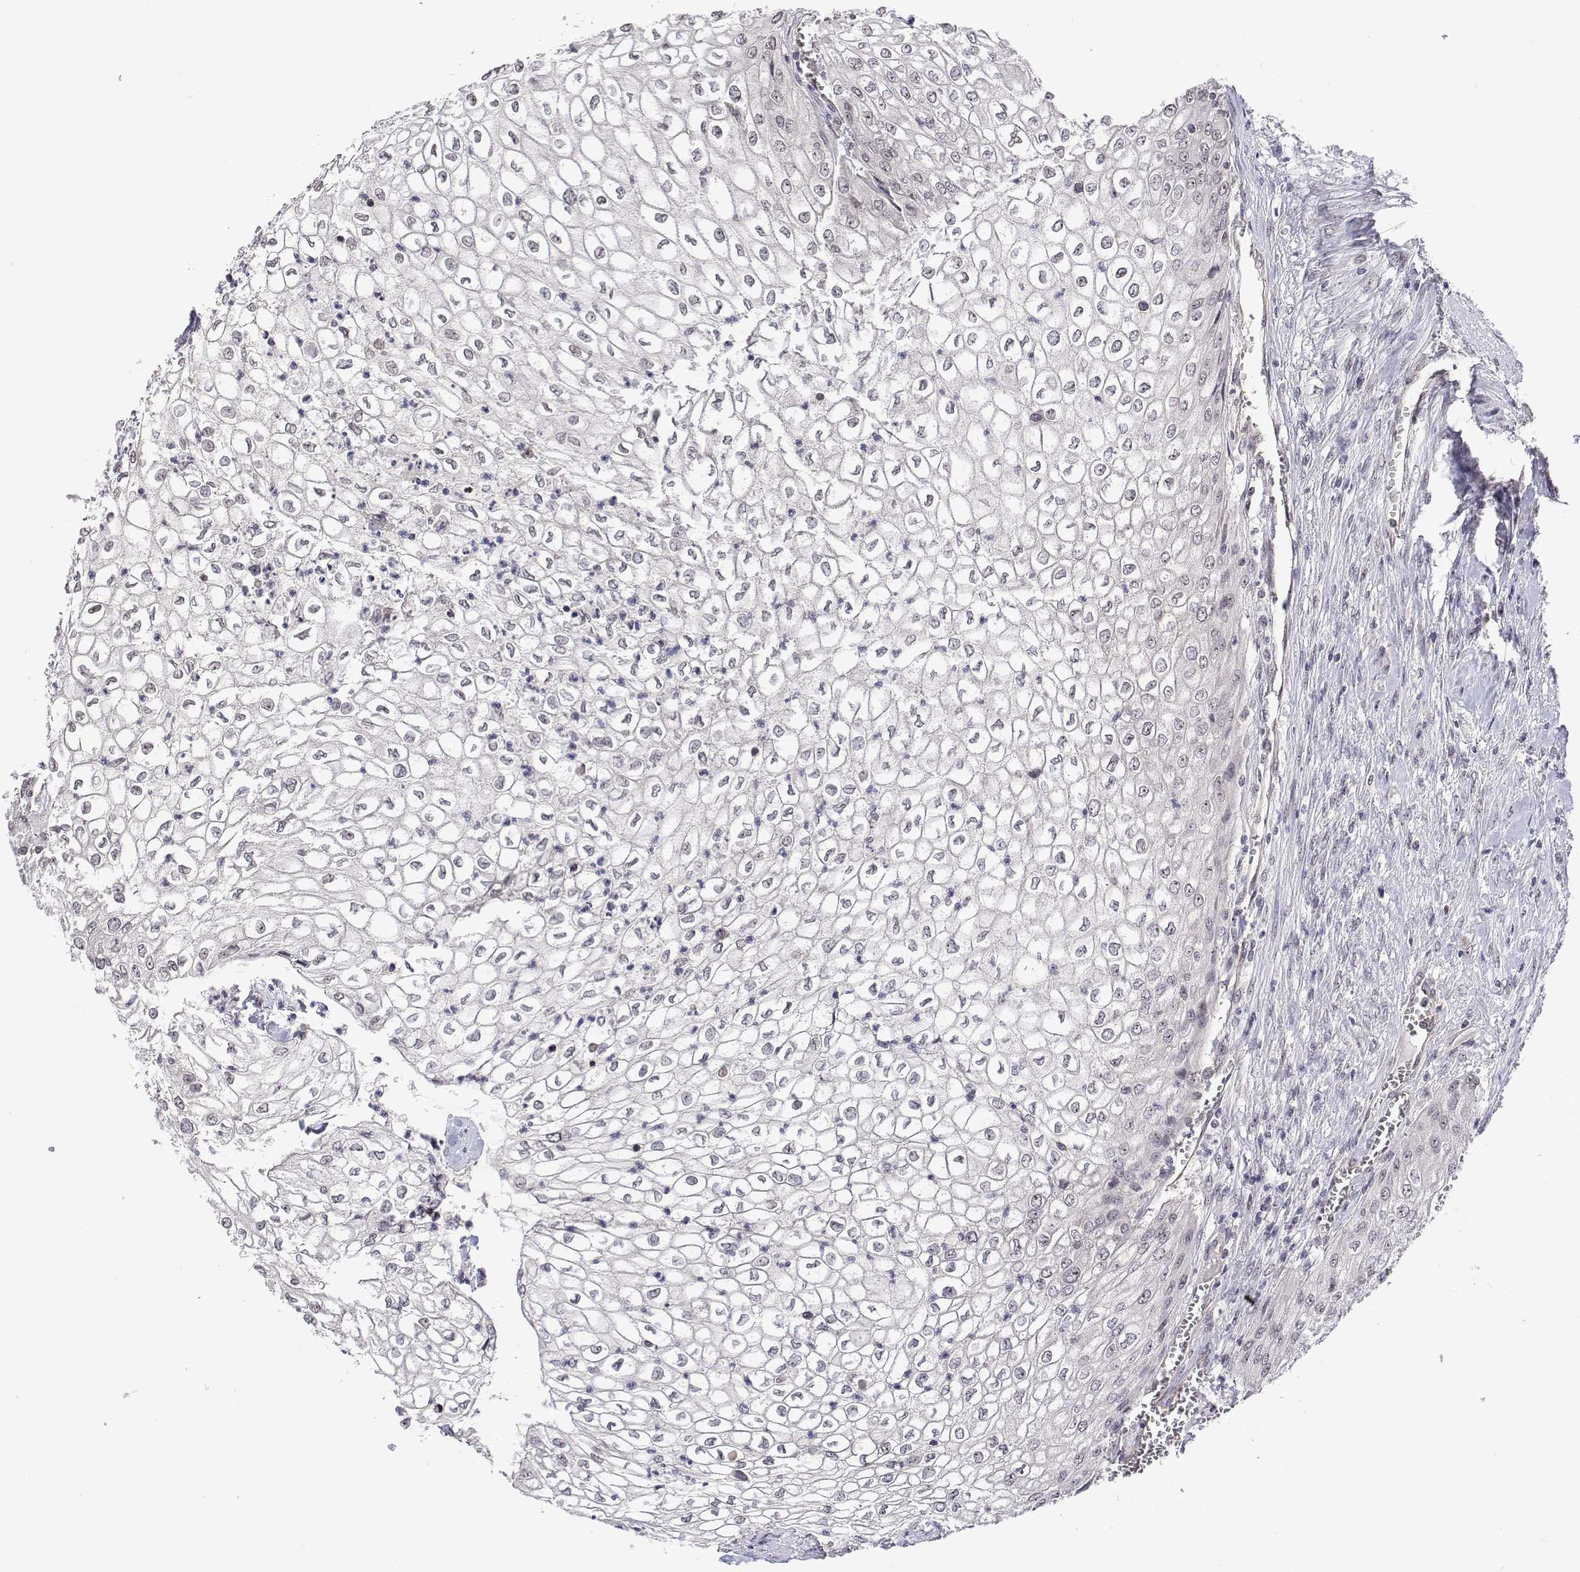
{"staining": {"intensity": "negative", "quantity": "none", "location": "none"}, "tissue": "urothelial cancer", "cell_type": "Tumor cells", "image_type": "cancer", "snomed": [{"axis": "morphology", "description": "Urothelial carcinoma, High grade"}, {"axis": "topography", "description": "Urinary bladder"}], "caption": "Immunohistochemistry (IHC) photomicrograph of neoplastic tissue: urothelial cancer stained with DAB shows no significant protein positivity in tumor cells.", "gene": "NHP2", "patient": {"sex": "male", "age": 62}}